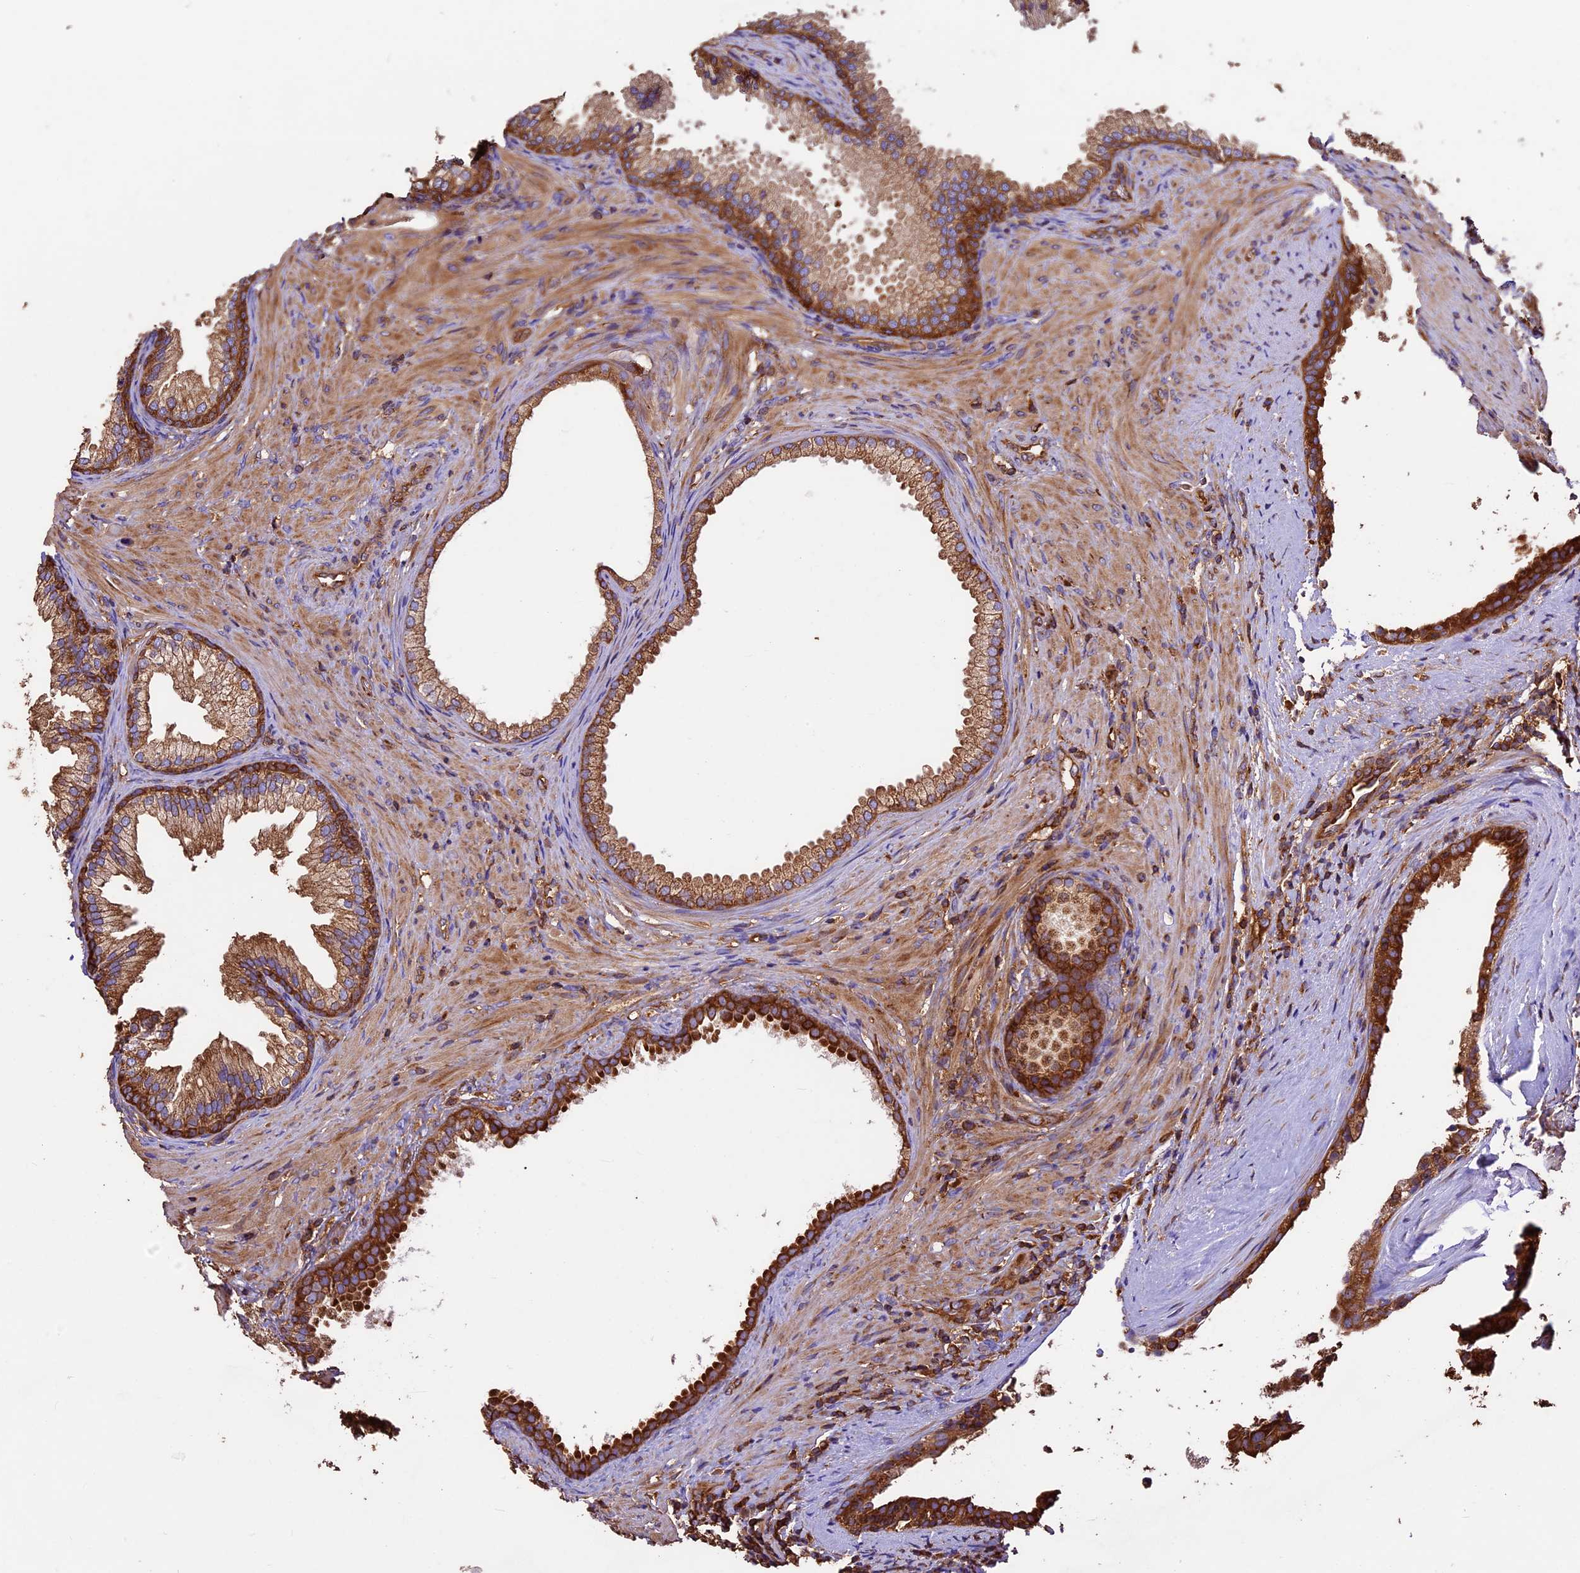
{"staining": {"intensity": "strong", "quantity": ">75%", "location": "cytoplasmic/membranous"}, "tissue": "prostate", "cell_type": "Glandular cells", "image_type": "normal", "snomed": [{"axis": "morphology", "description": "Normal tissue, NOS"}, {"axis": "topography", "description": "Prostate"}], "caption": "Strong cytoplasmic/membranous expression for a protein is identified in about >75% of glandular cells of benign prostate using IHC.", "gene": "KARS1", "patient": {"sex": "male", "age": 76}}